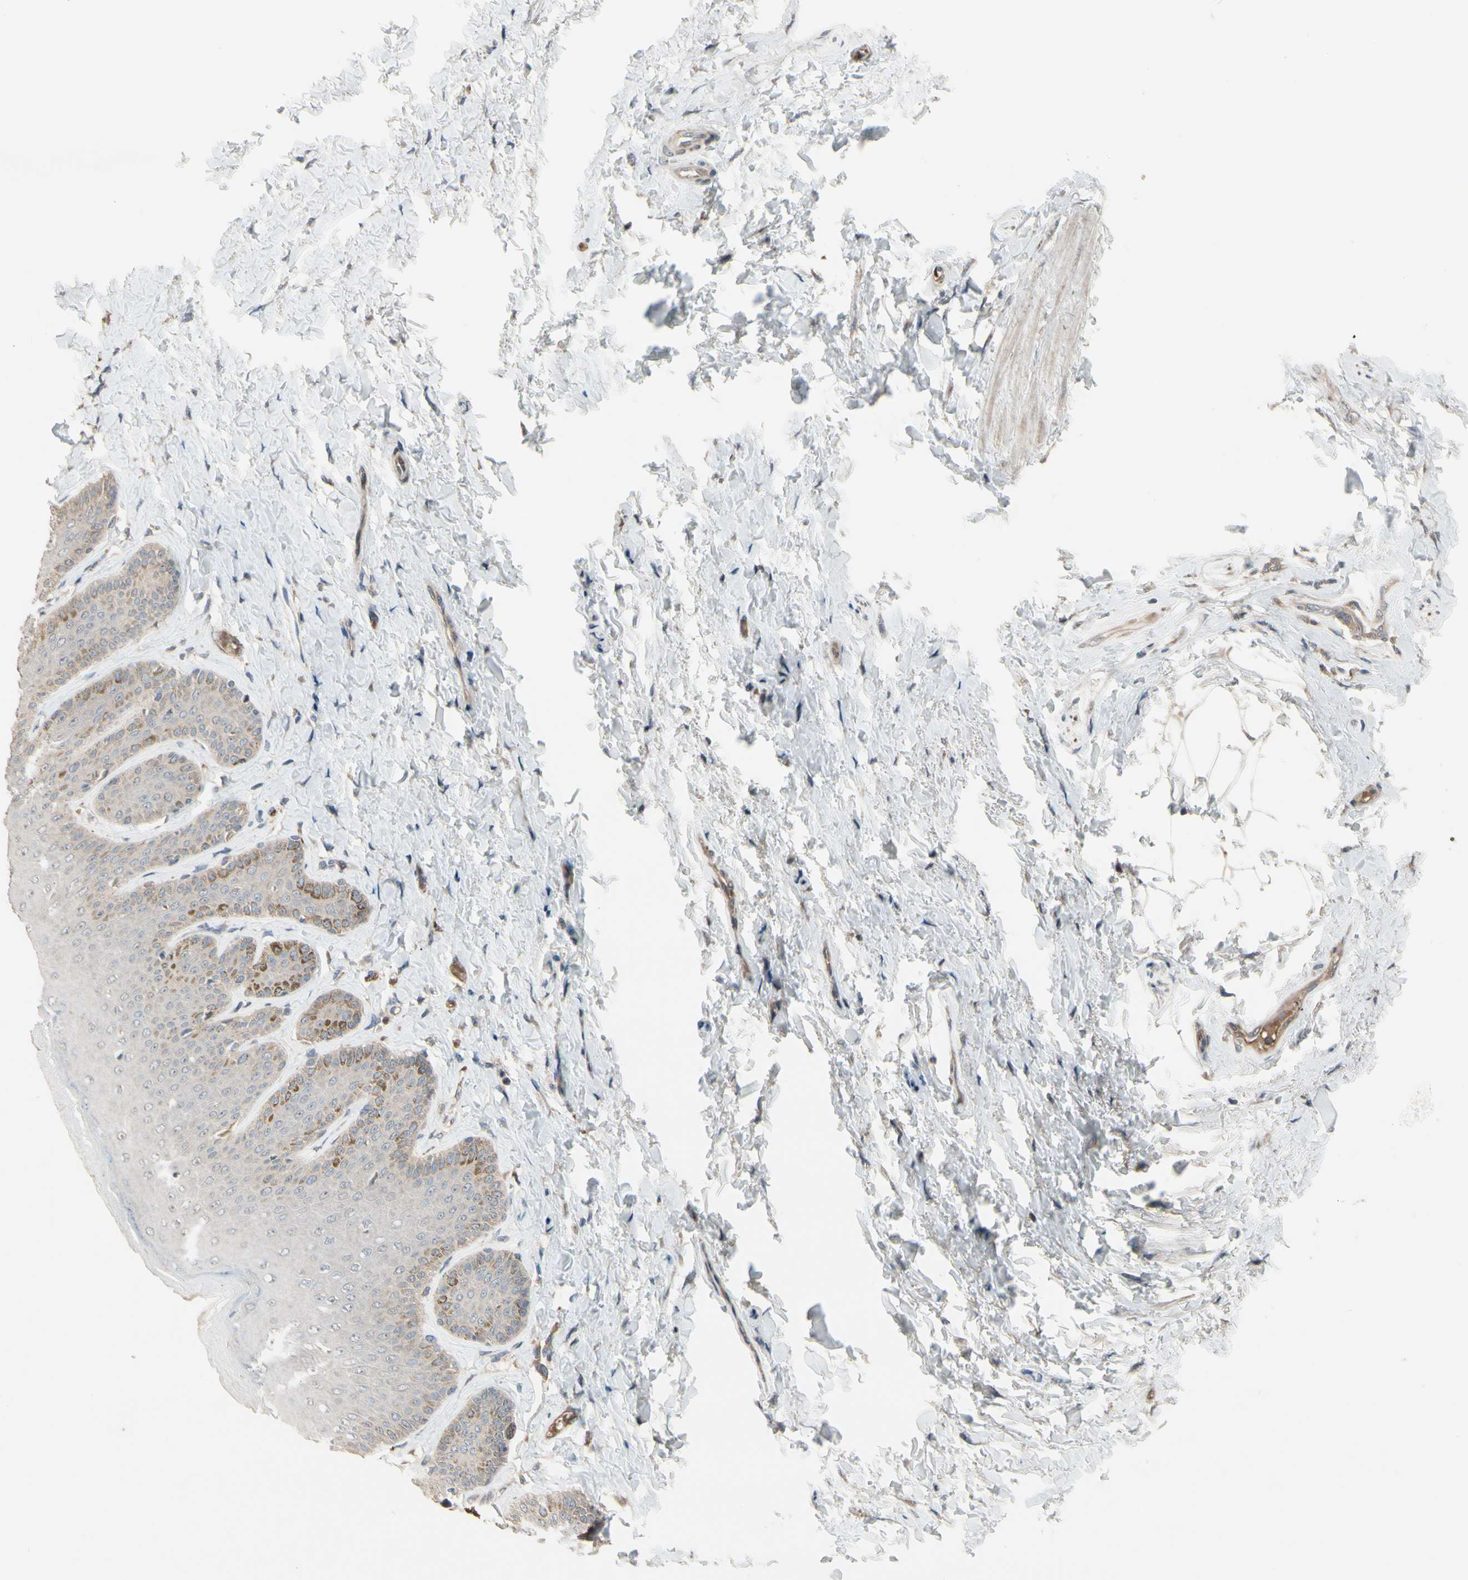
{"staining": {"intensity": "weak", "quantity": "<25%", "location": "cytoplasmic/membranous"}, "tissue": "skin", "cell_type": "Epidermal cells", "image_type": "normal", "snomed": [{"axis": "morphology", "description": "Normal tissue, NOS"}, {"axis": "topography", "description": "Anal"}], "caption": "High magnification brightfield microscopy of normal skin stained with DAB (3,3'-diaminobenzidine) (brown) and counterstained with hematoxylin (blue): epidermal cells show no significant positivity.", "gene": "SNX29", "patient": {"sex": "male", "age": 69}}